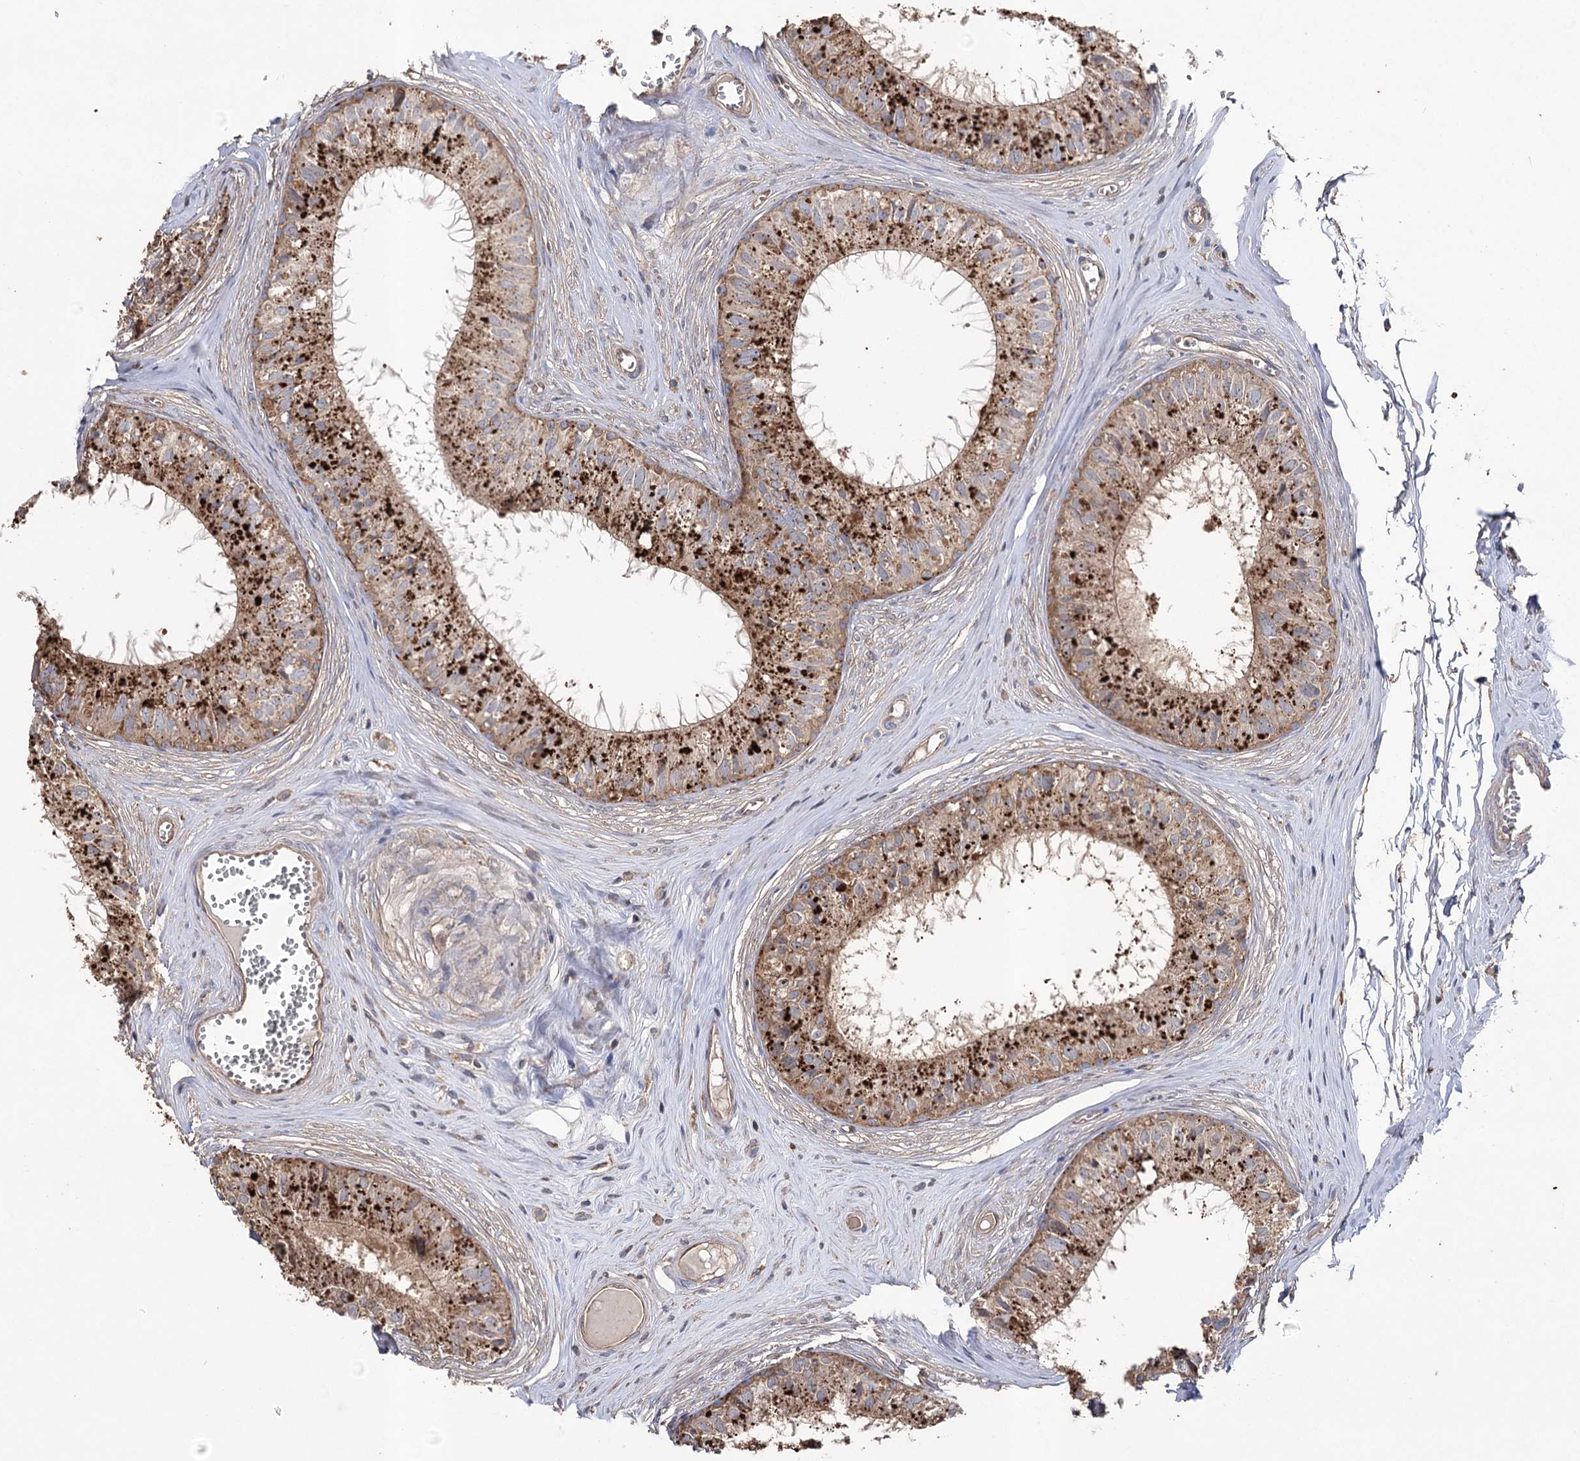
{"staining": {"intensity": "strong", "quantity": ">75%", "location": "cytoplasmic/membranous"}, "tissue": "epididymis", "cell_type": "Glandular cells", "image_type": "normal", "snomed": [{"axis": "morphology", "description": "Normal tissue, NOS"}, {"axis": "topography", "description": "Epididymis"}], "caption": "The image exhibits a brown stain indicating the presence of a protein in the cytoplasmic/membranous of glandular cells in epididymis. (brown staining indicates protein expression, while blue staining denotes nuclei).", "gene": "FAM13B", "patient": {"sex": "male", "age": 36}}